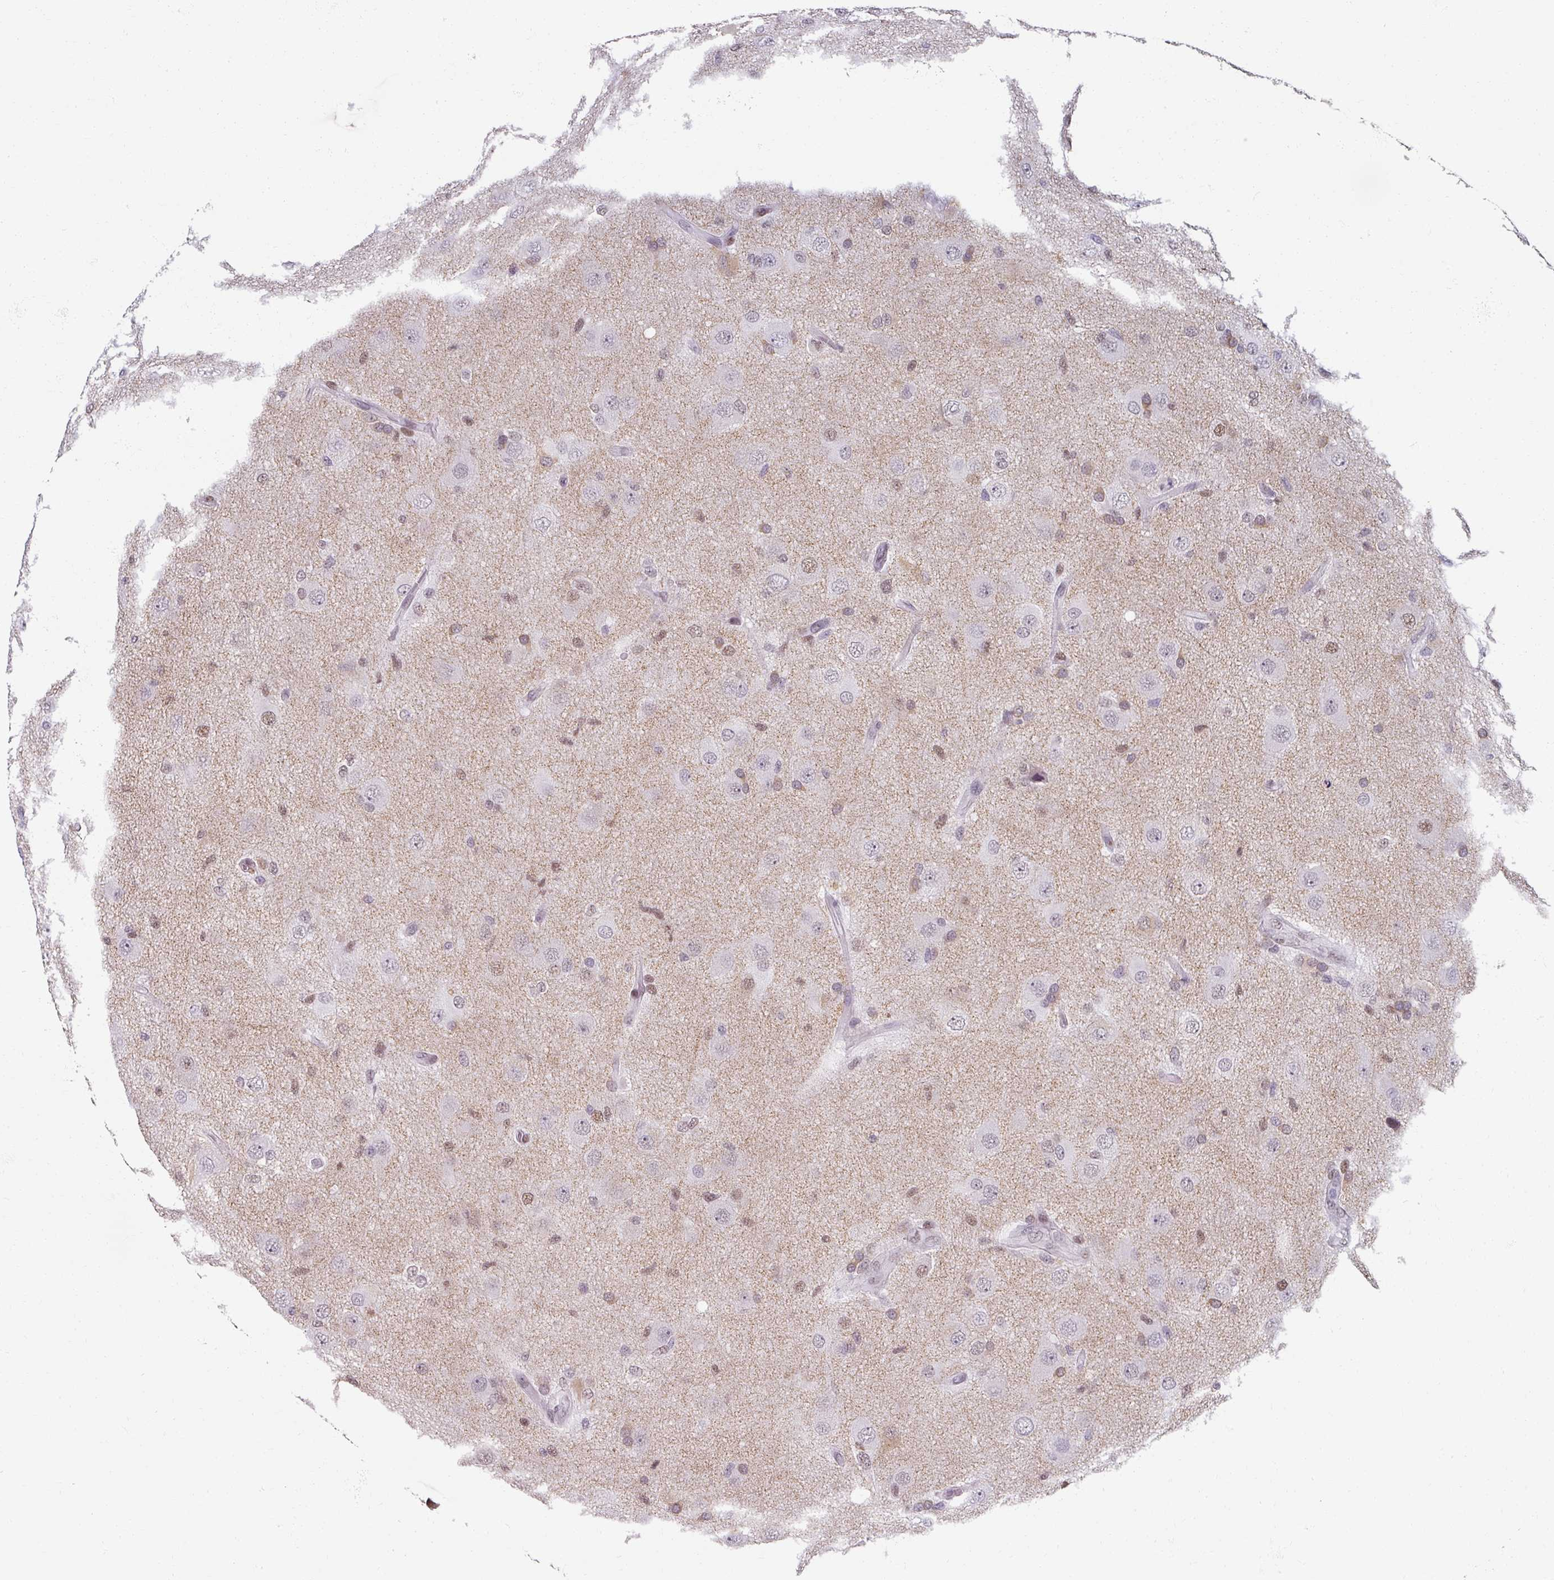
{"staining": {"intensity": "moderate", "quantity": "25%-75%", "location": "cytoplasmic/membranous,nuclear"}, "tissue": "glioma", "cell_type": "Tumor cells", "image_type": "cancer", "snomed": [{"axis": "morphology", "description": "Glioma, malignant, High grade"}, {"axis": "topography", "description": "Brain"}], "caption": "Tumor cells demonstrate medium levels of moderate cytoplasmic/membranous and nuclear positivity in about 25%-75% of cells in human glioma. Nuclei are stained in blue.", "gene": "RIPOR3", "patient": {"sex": "male", "age": 53}}